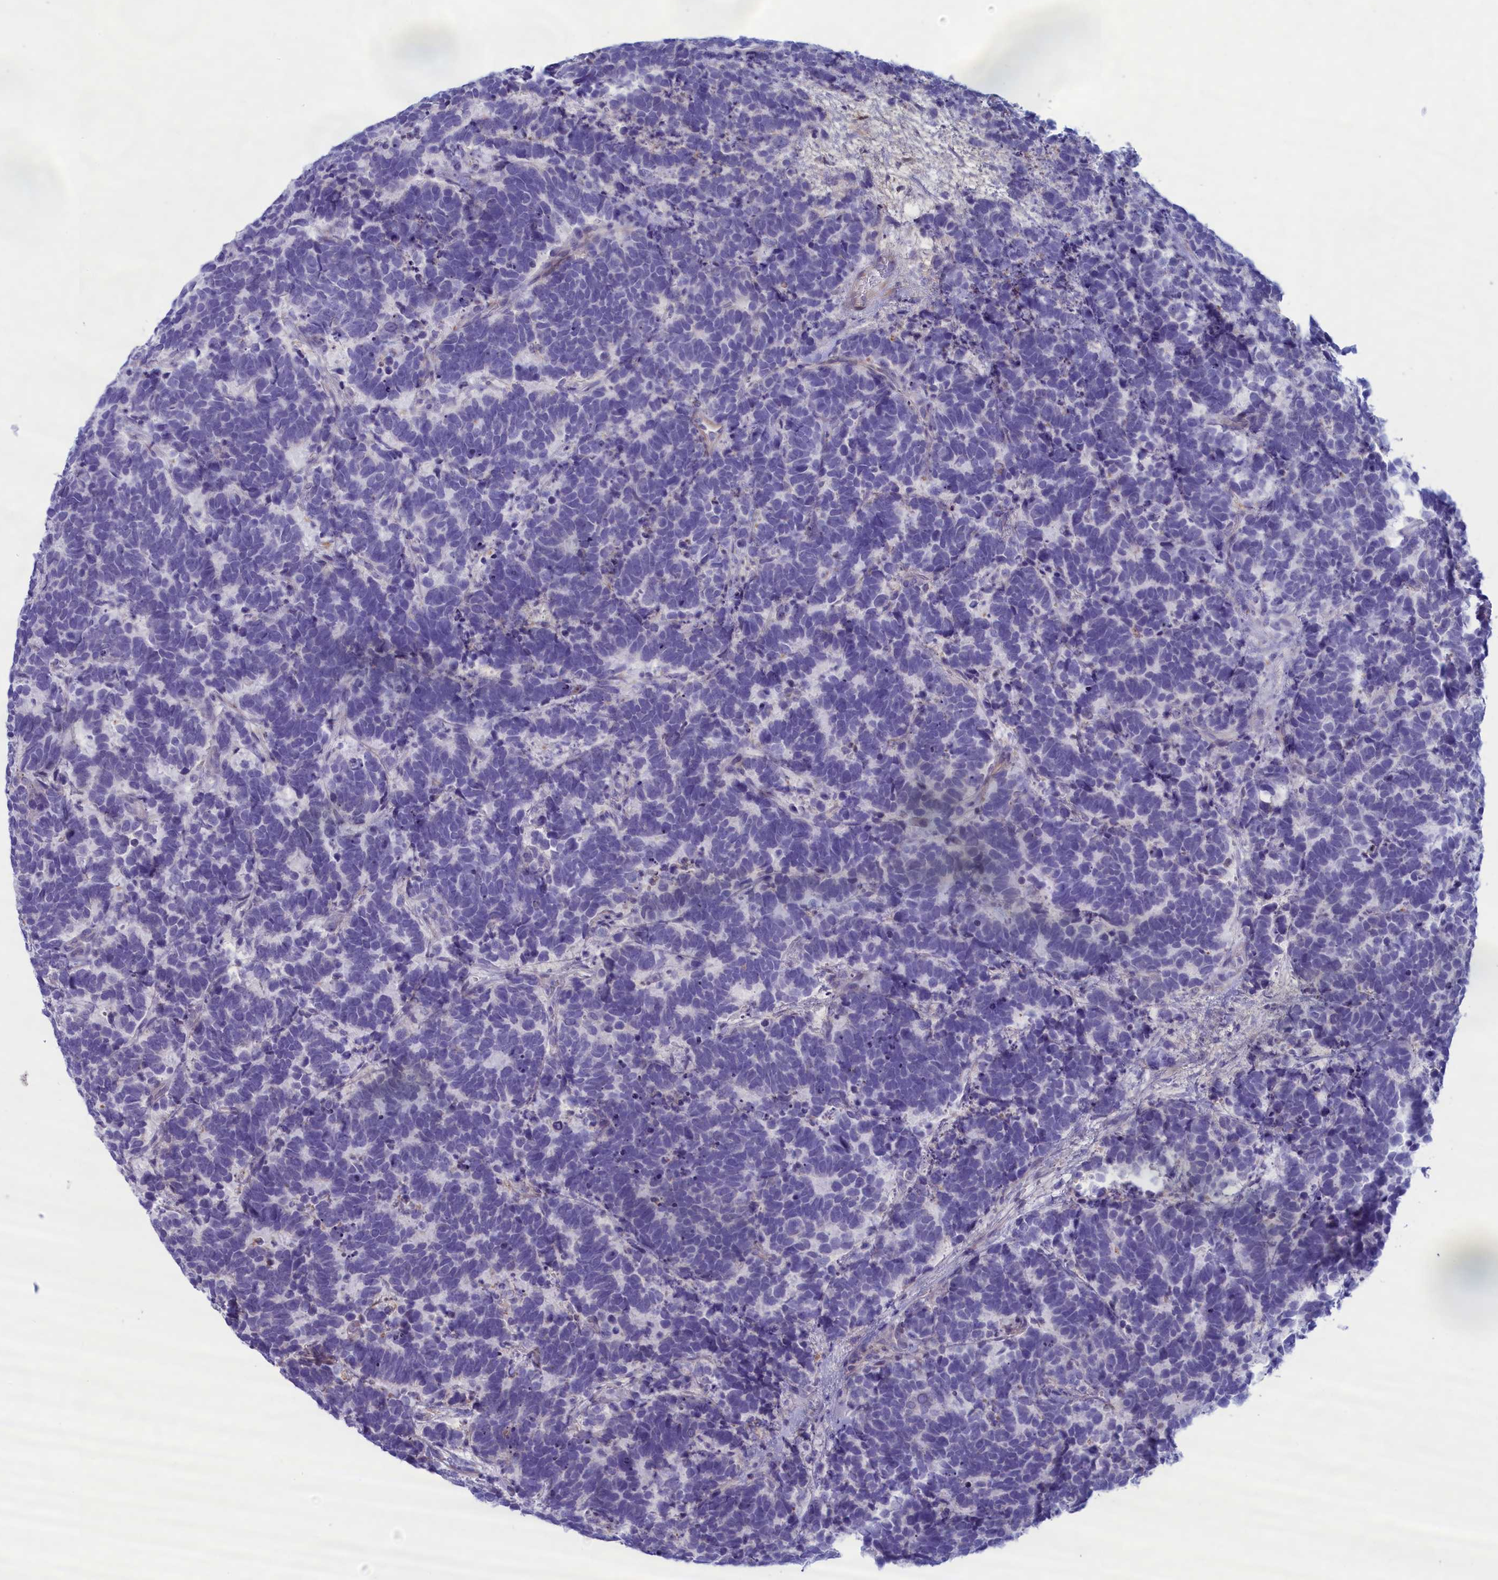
{"staining": {"intensity": "negative", "quantity": "none", "location": "none"}, "tissue": "carcinoid", "cell_type": "Tumor cells", "image_type": "cancer", "snomed": [{"axis": "morphology", "description": "Carcinoma, NOS"}, {"axis": "morphology", "description": "Carcinoid, malignant, NOS"}, {"axis": "topography", "description": "Urinary bladder"}], "caption": "Immunohistochemistry (IHC) photomicrograph of human carcinoid (malignant) stained for a protein (brown), which reveals no positivity in tumor cells. The staining was performed using DAB (3,3'-diaminobenzidine) to visualize the protein expression in brown, while the nuclei were stained in blue with hematoxylin (Magnification: 20x).", "gene": "MPV17L2", "patient": {"sex": "male", "age": 57}}